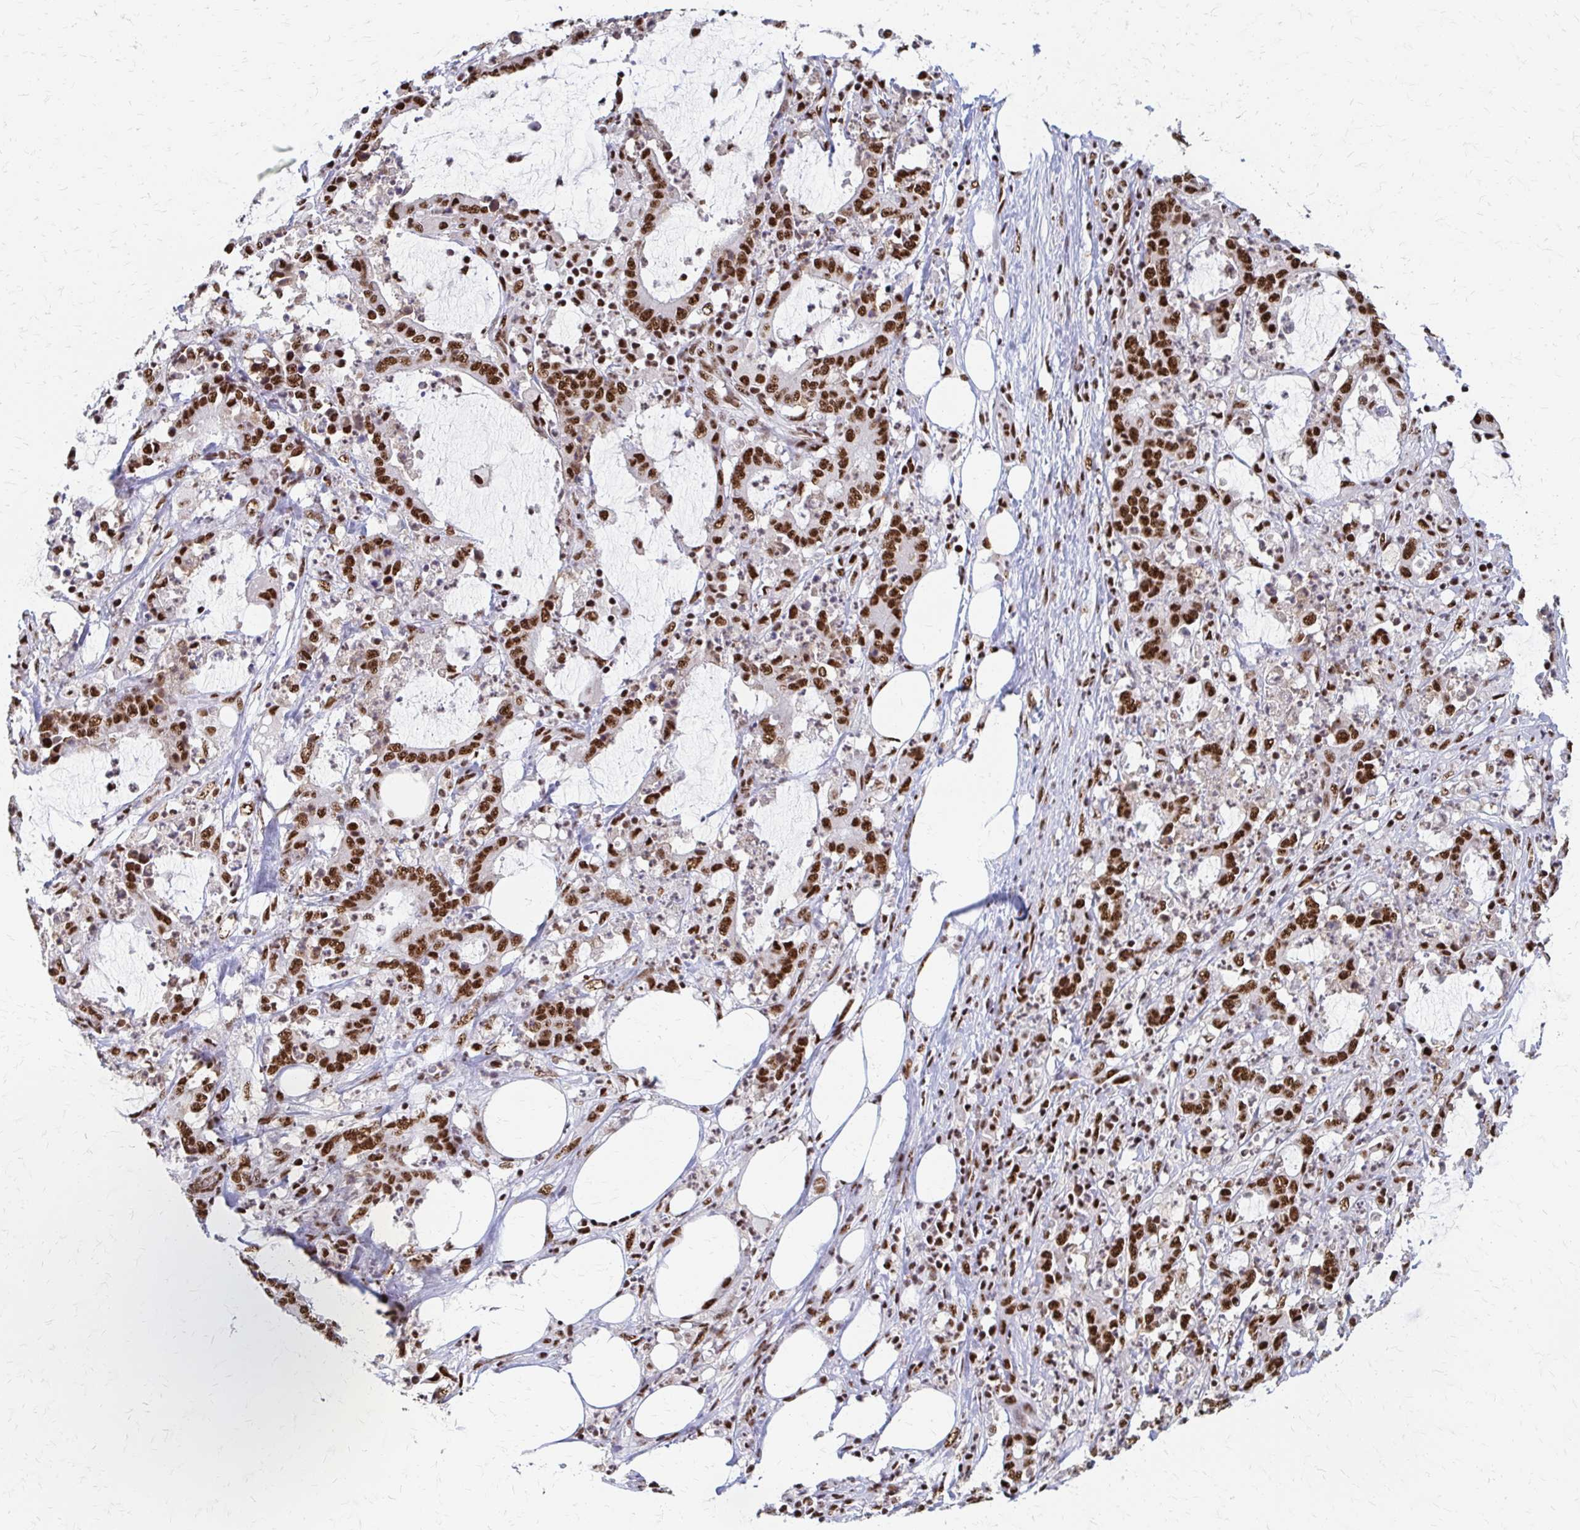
{"staining": {"intensity": "strong", "quantity": ">75%", "location": "nuclear"}, "tissue": "stomach cancer", "cell_type": "Tumor cells", "image_type": "cancer", "snomed": [{"axis": "morphology", "description": "Adenocarcinoma, NOS"}, {"axis": "topography", "description": "Stomach, upper"}], "caption": "Stomach adenocarcinoma tissue demonstrates strong nuclear staining in about >75% of tumor cells, visualized by immunohistochemistry.", "gene": "CNKSR3", "patient": {"sex": "male", "age": 68}}